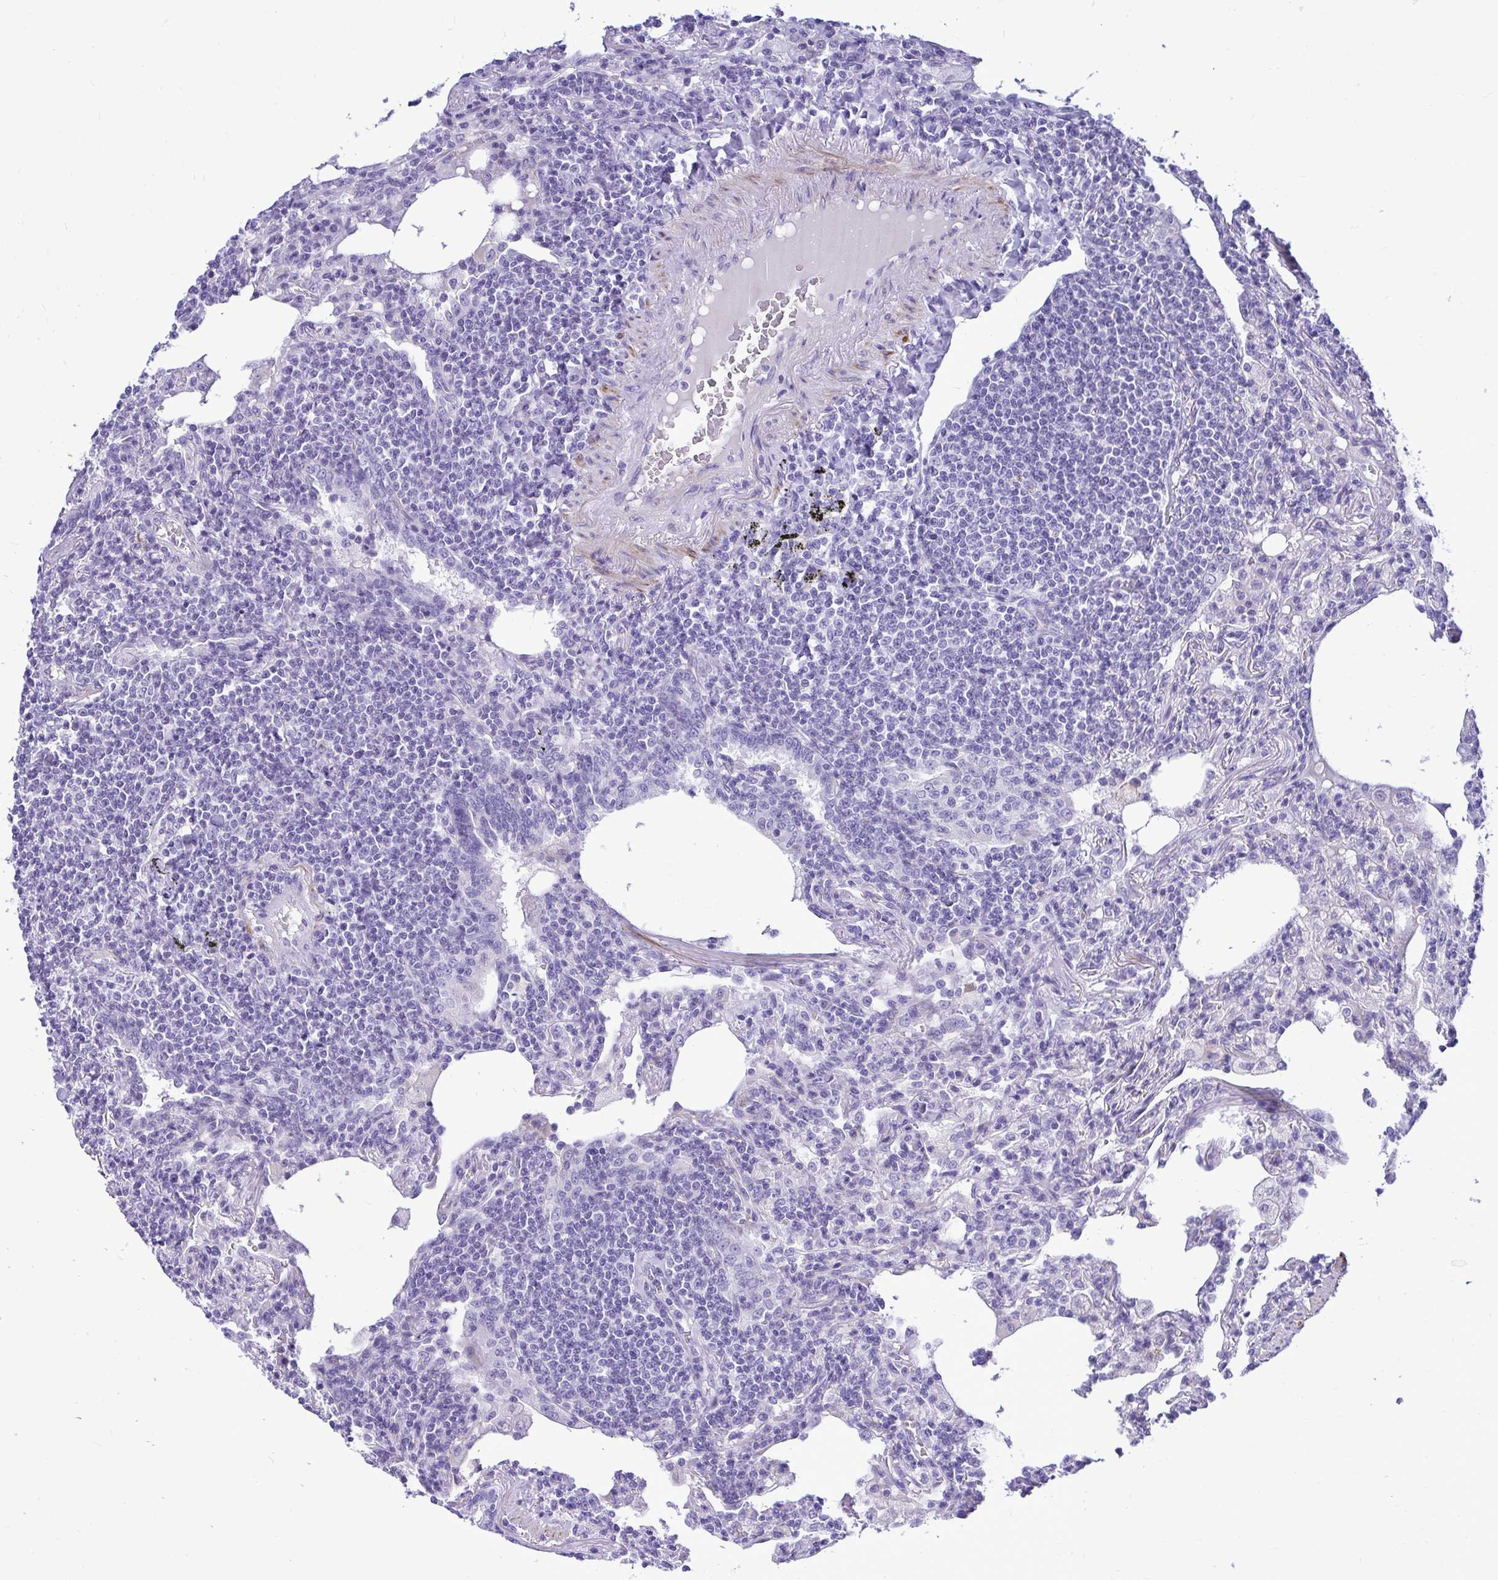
{"staining": {"intensity": "negative", "quantity": "none", "location": "none"}, "tissue": "lymphoma", "cell_type": "Tumor cells", "image_type": "cancer", "snomed": [{"axis": "morphology", "description": "Malignant lymphoma, non-Hodgkin's type, Low grade"}, {"axis": "topography", "description": "Lung"}], "caption": "Immunohistochemistry (IHC) of low-grade malignant lymphoma, non-Hodgkin's type shows no expression in tumor cells.", "gene": "ABCG2", "patient": {"sex": "female", "age": 71}}